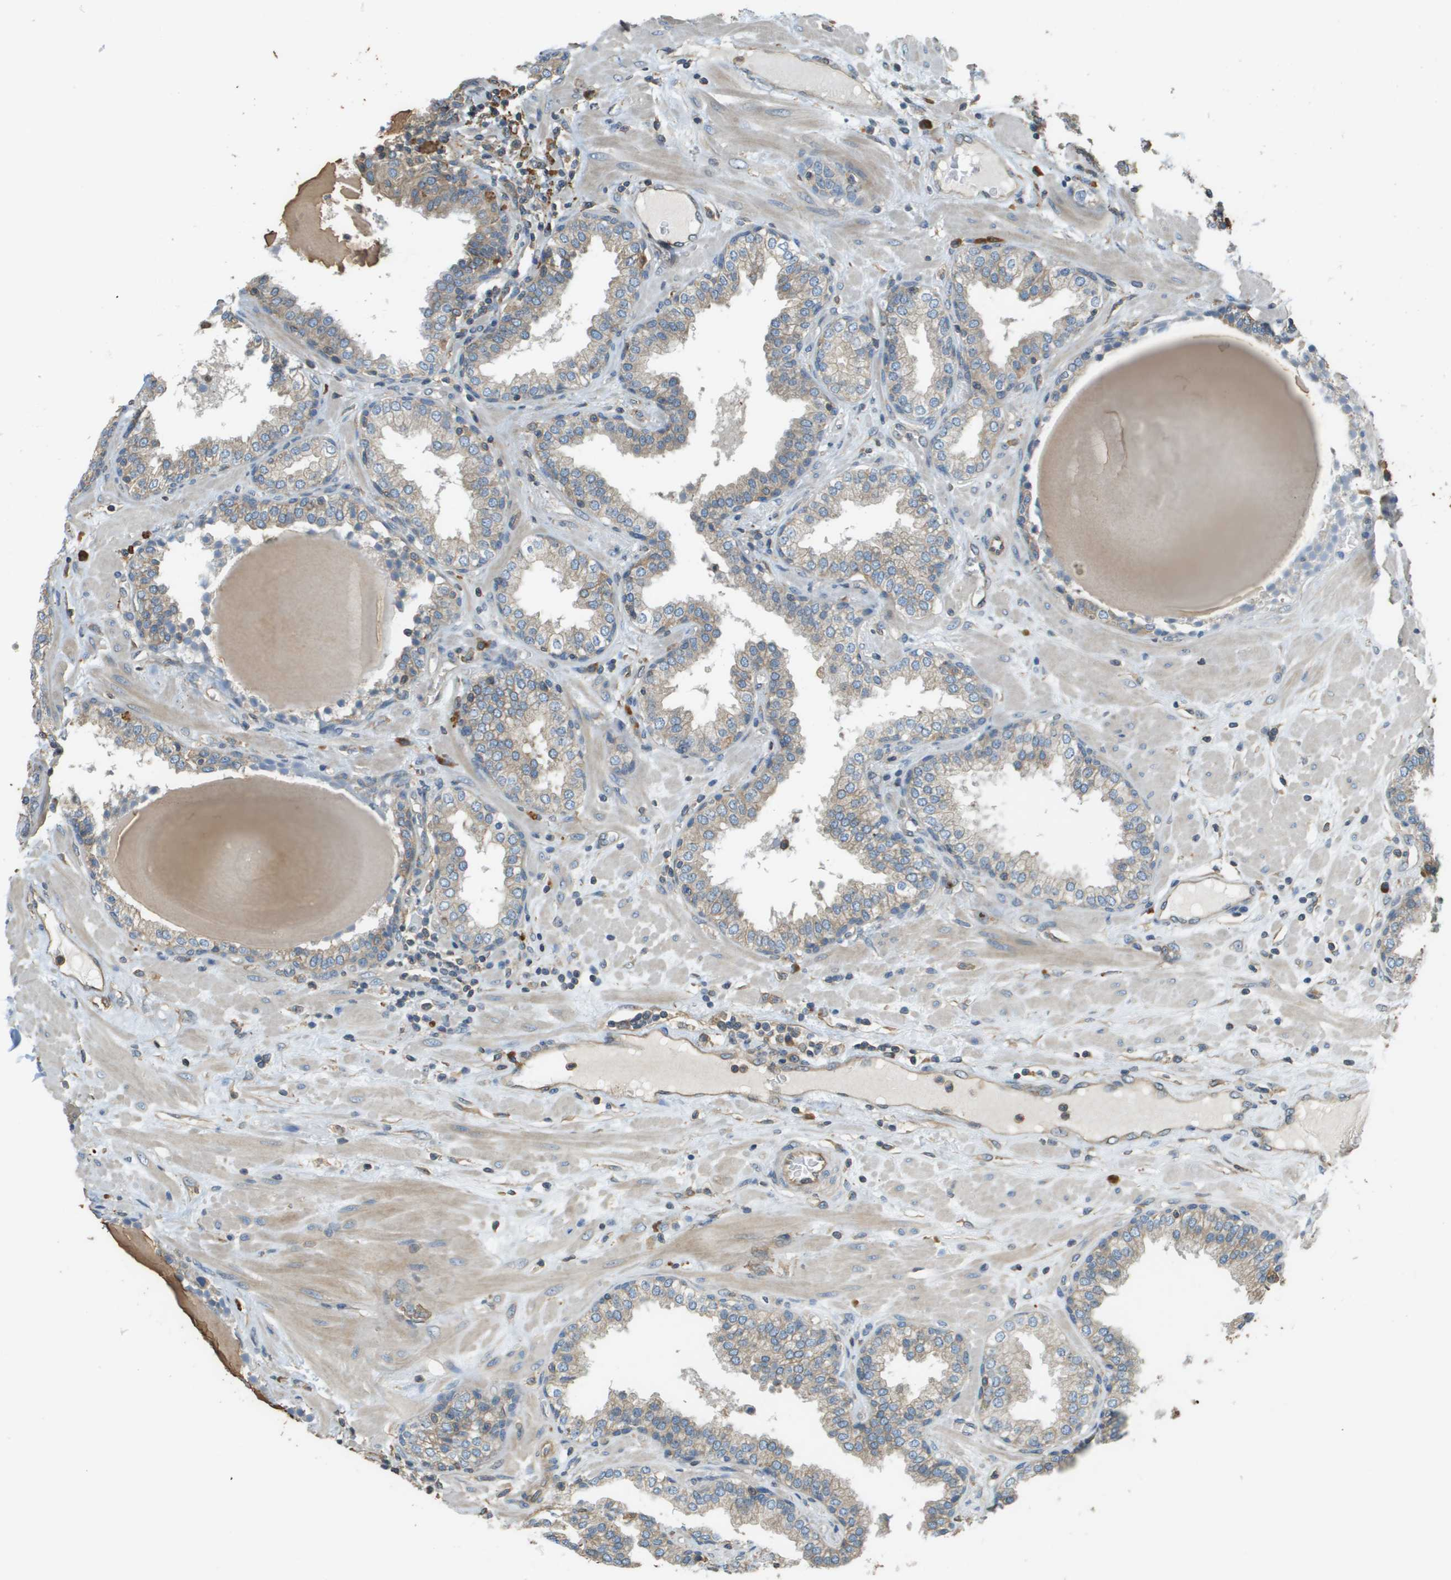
{"staining": {"intensity": "weak", "quantity": "<25%", "location": "cytoplasmic/membranous"}, "tissue": "prostate", "cell_type": "Glandular cells", "image_type": "normal", "snomed": [{"axis": "morphology", "description": "Normal tissue, NOS"}, {"axis": "topography", "description": "Prostate"}], "caption": "The immunohistochemistry photomicrograph has no significant expression in glandular cells of prostate. (Immunohistochemistry (ihc), brightfield microscopy, high magnification).", "gene": "DNAJB11", "patient": {"sex": "male", "age": 51}}